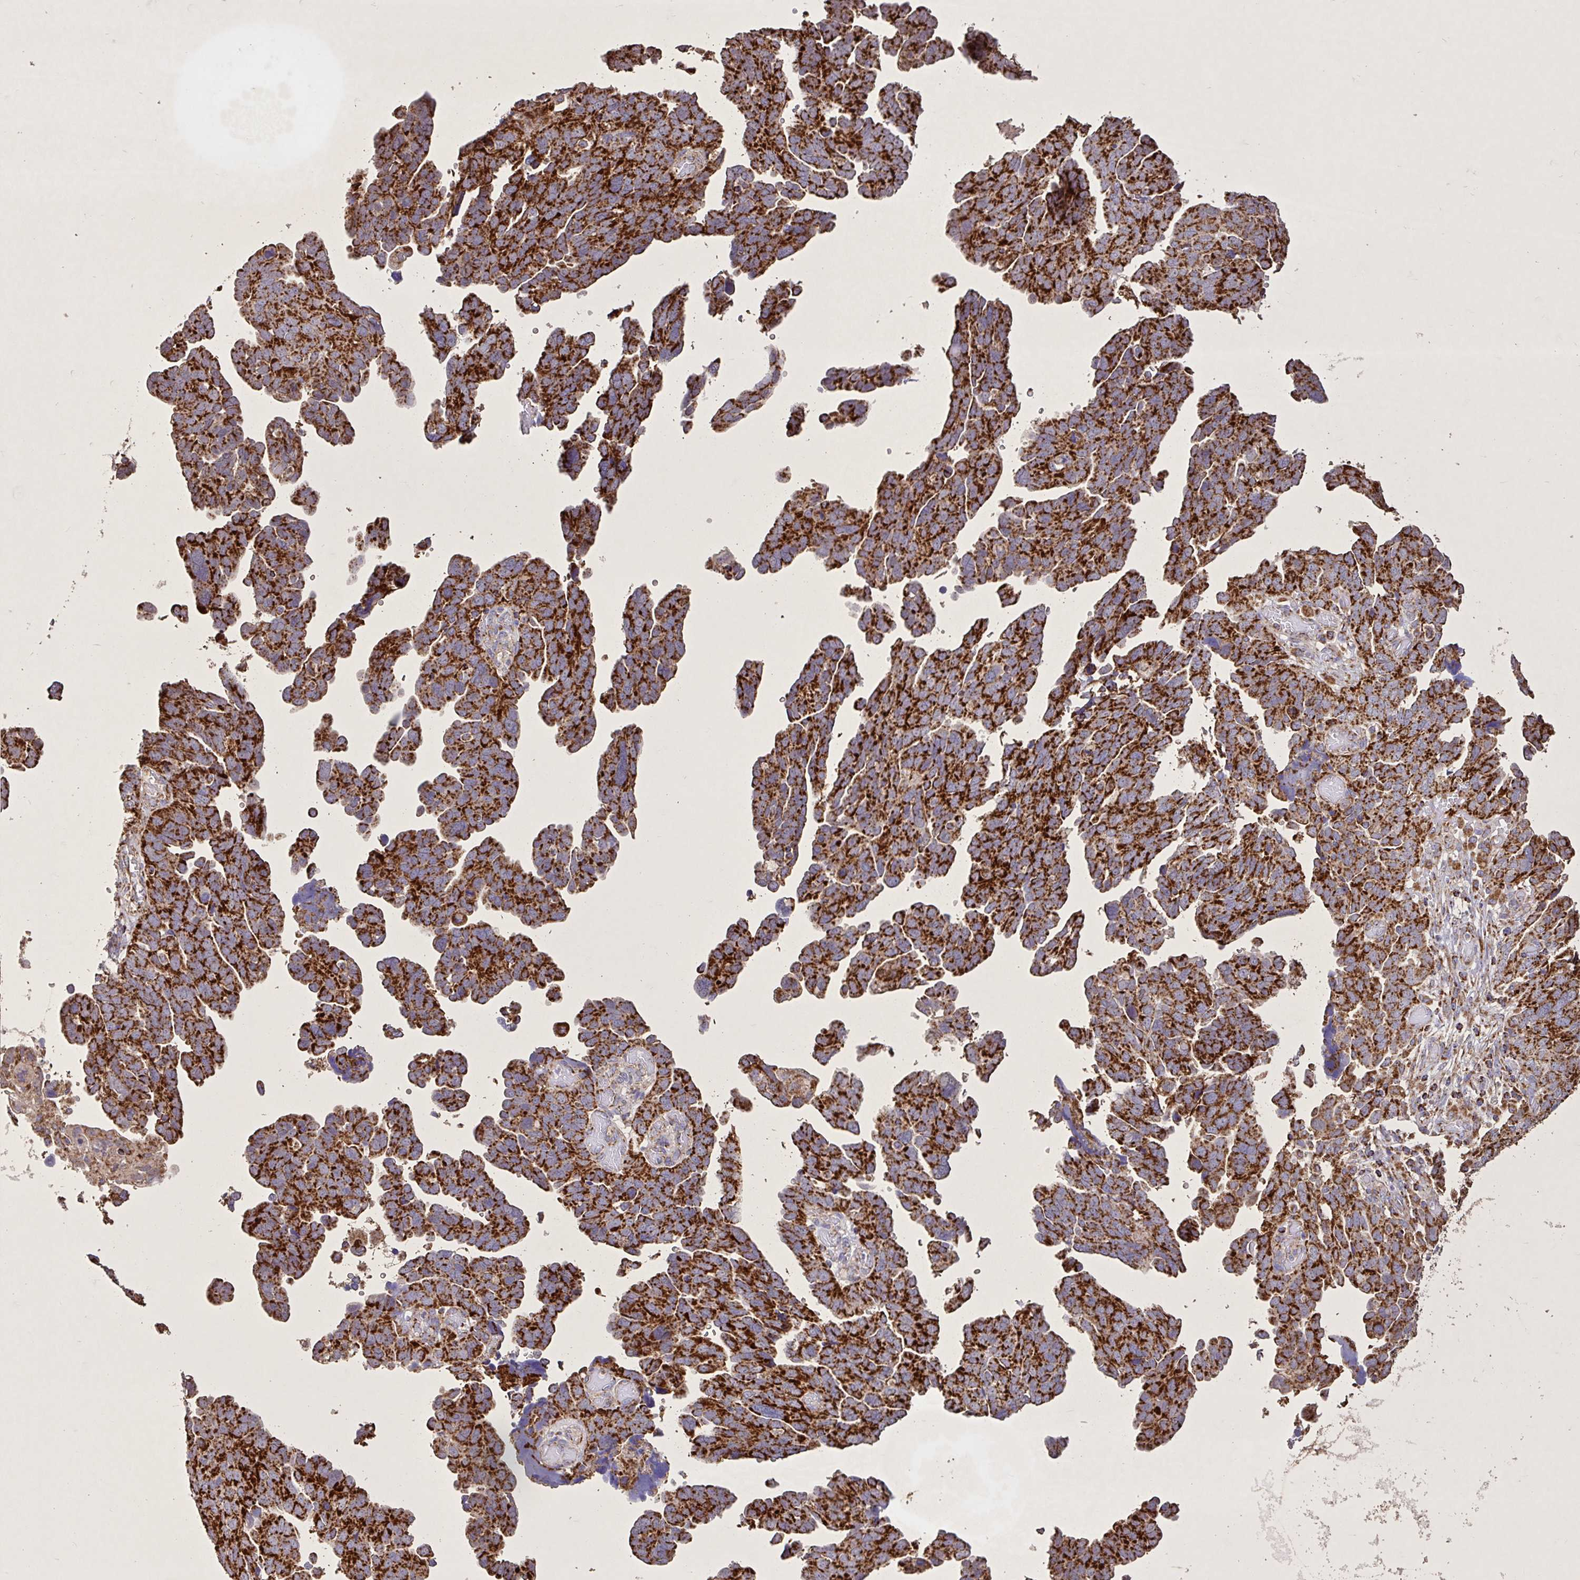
{"staining": {"intensity": "strong", "quantity": ">75%", "location": "cytoplasmic/membranous"}, "tissue": "ovarian cancer", "cell_type": "Tumor cells", "image_type": "cancer", "snomed": [{"axis": "morphology", "description": "Cystadenocarcinoma, serous, NOS"}, {"axis": "topography", "description": "Ovary"}], "caption": "This micrograph shows IHC staining of serous cystadenocarcinoma (ovarian), with high strong cytoplasmic/membranous expression in approximately >75% of tumor cells.", "gene": "AGK", "patient": {"sex": "female", "age": 64}}